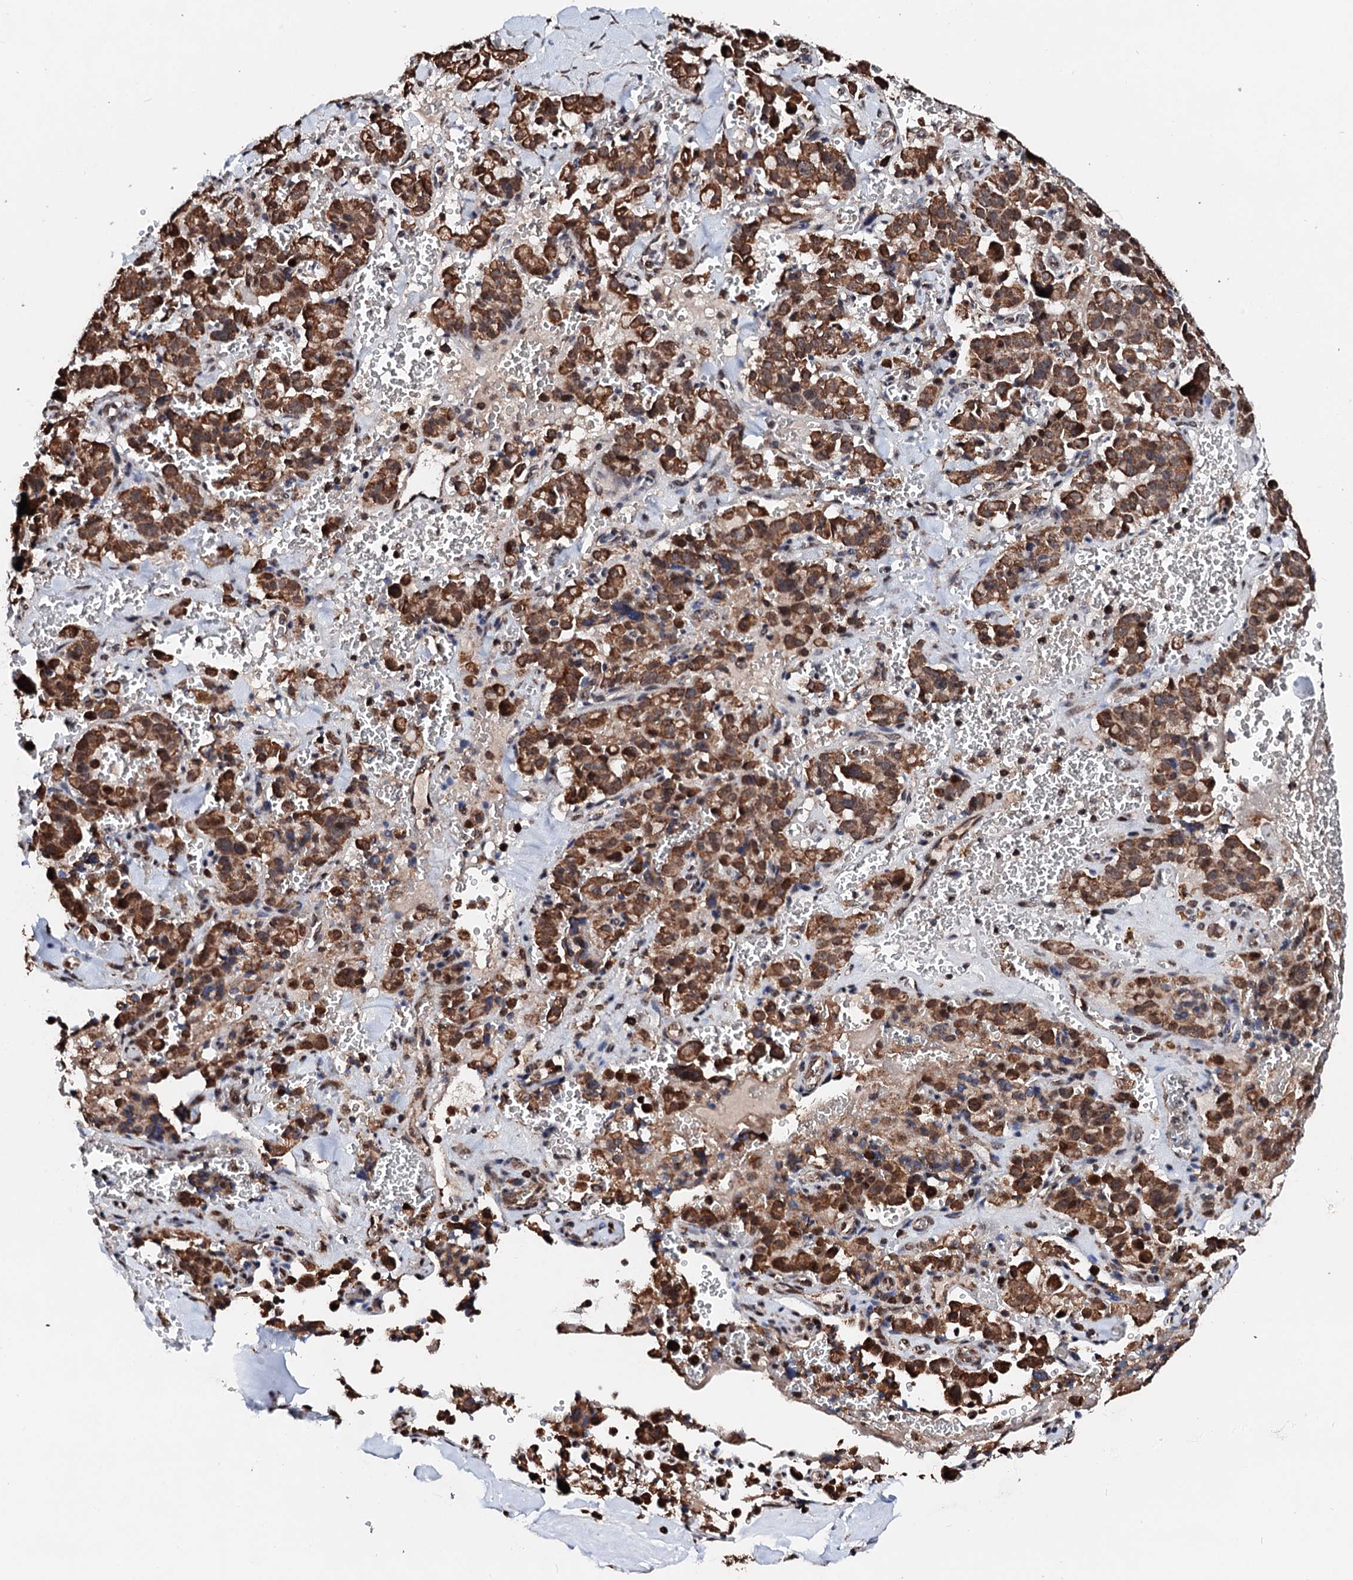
{"staining": {"intensity": "strong", "quantity": ">75%", "location": "cytoplasmic/membranous"}, "tissue": "pancreatic cancer", "cell_type": "Tumor cells", "image_type": "cancer", "snomed": [{"axis": "morphology", "description": "Adenocarcinoma, NOS"}, {"axis": "topography", "description": "Pancreas"}], "caption": "Brown immunohistochemical staining in human adenocarcinoma (pancreatic) exhibits strong cytoplasmic/membranous expression in about >75% of tumor cells.", "gene": "SECISBP2L", "patient": {"sex": "male", "age": 65}}